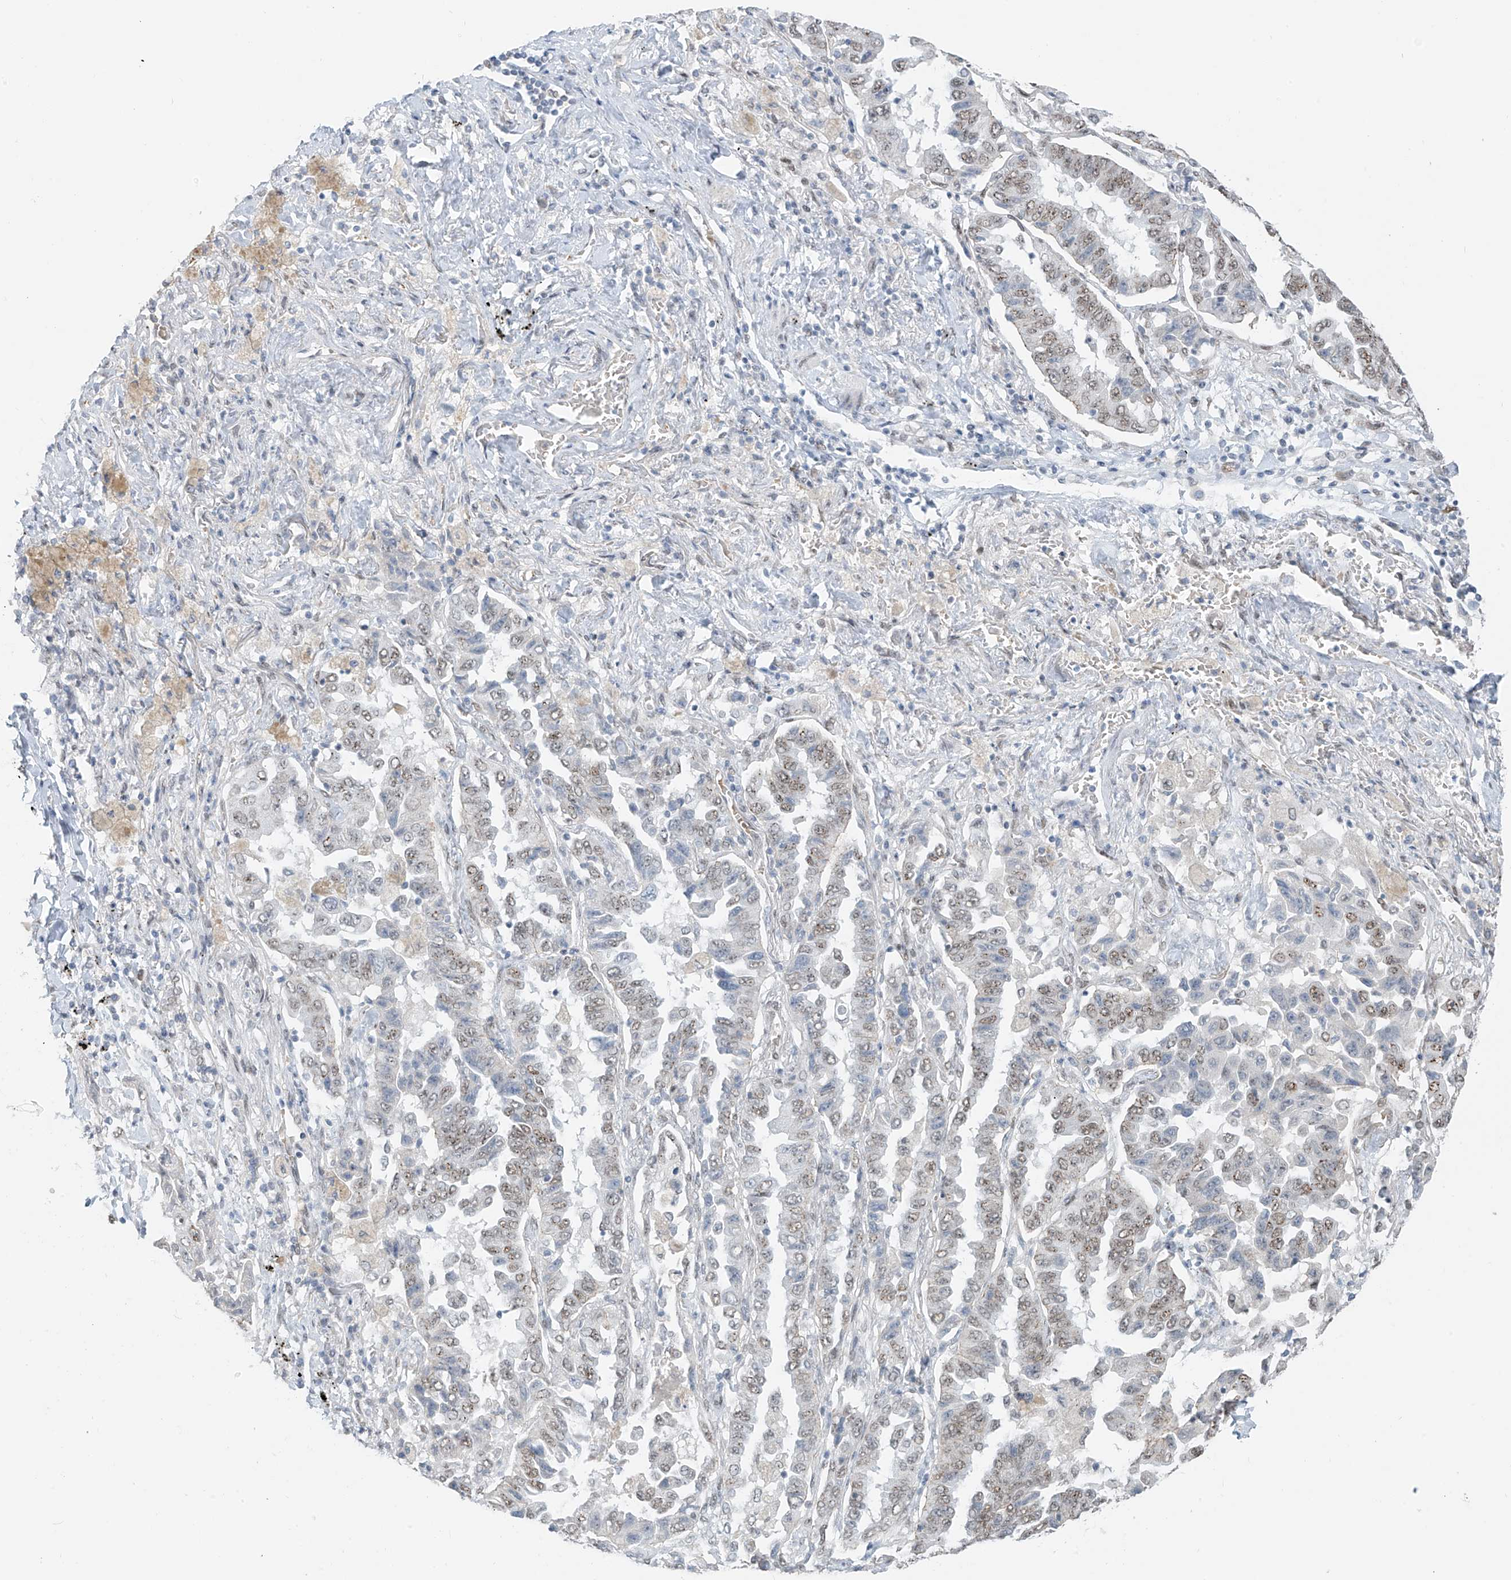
{"staining": {"intensity": "weak", "quantity": ">75%", "location": "nuclear"}, "tissue": "lung cancer", "cell_type": "Tumor cells", "image_type": "cancer", "snomed": [{"axis": "morphology", "description": "Adenocarcinoma, NOS"}, {"axis": "topography", "description": "Lung"}], "caption": "Adenocarcinoma (lung) stained with DAB immunohistochemistry (IHC) reveals low levels of weak nuclear expression in about >75% of tumor cells. Using DAB (brown) and hematoxylin (blue) stains, captured at high magnification using brightfield microscopy.", "gene": "MCM9", "patient": {"sex": "female", "age": 51}}